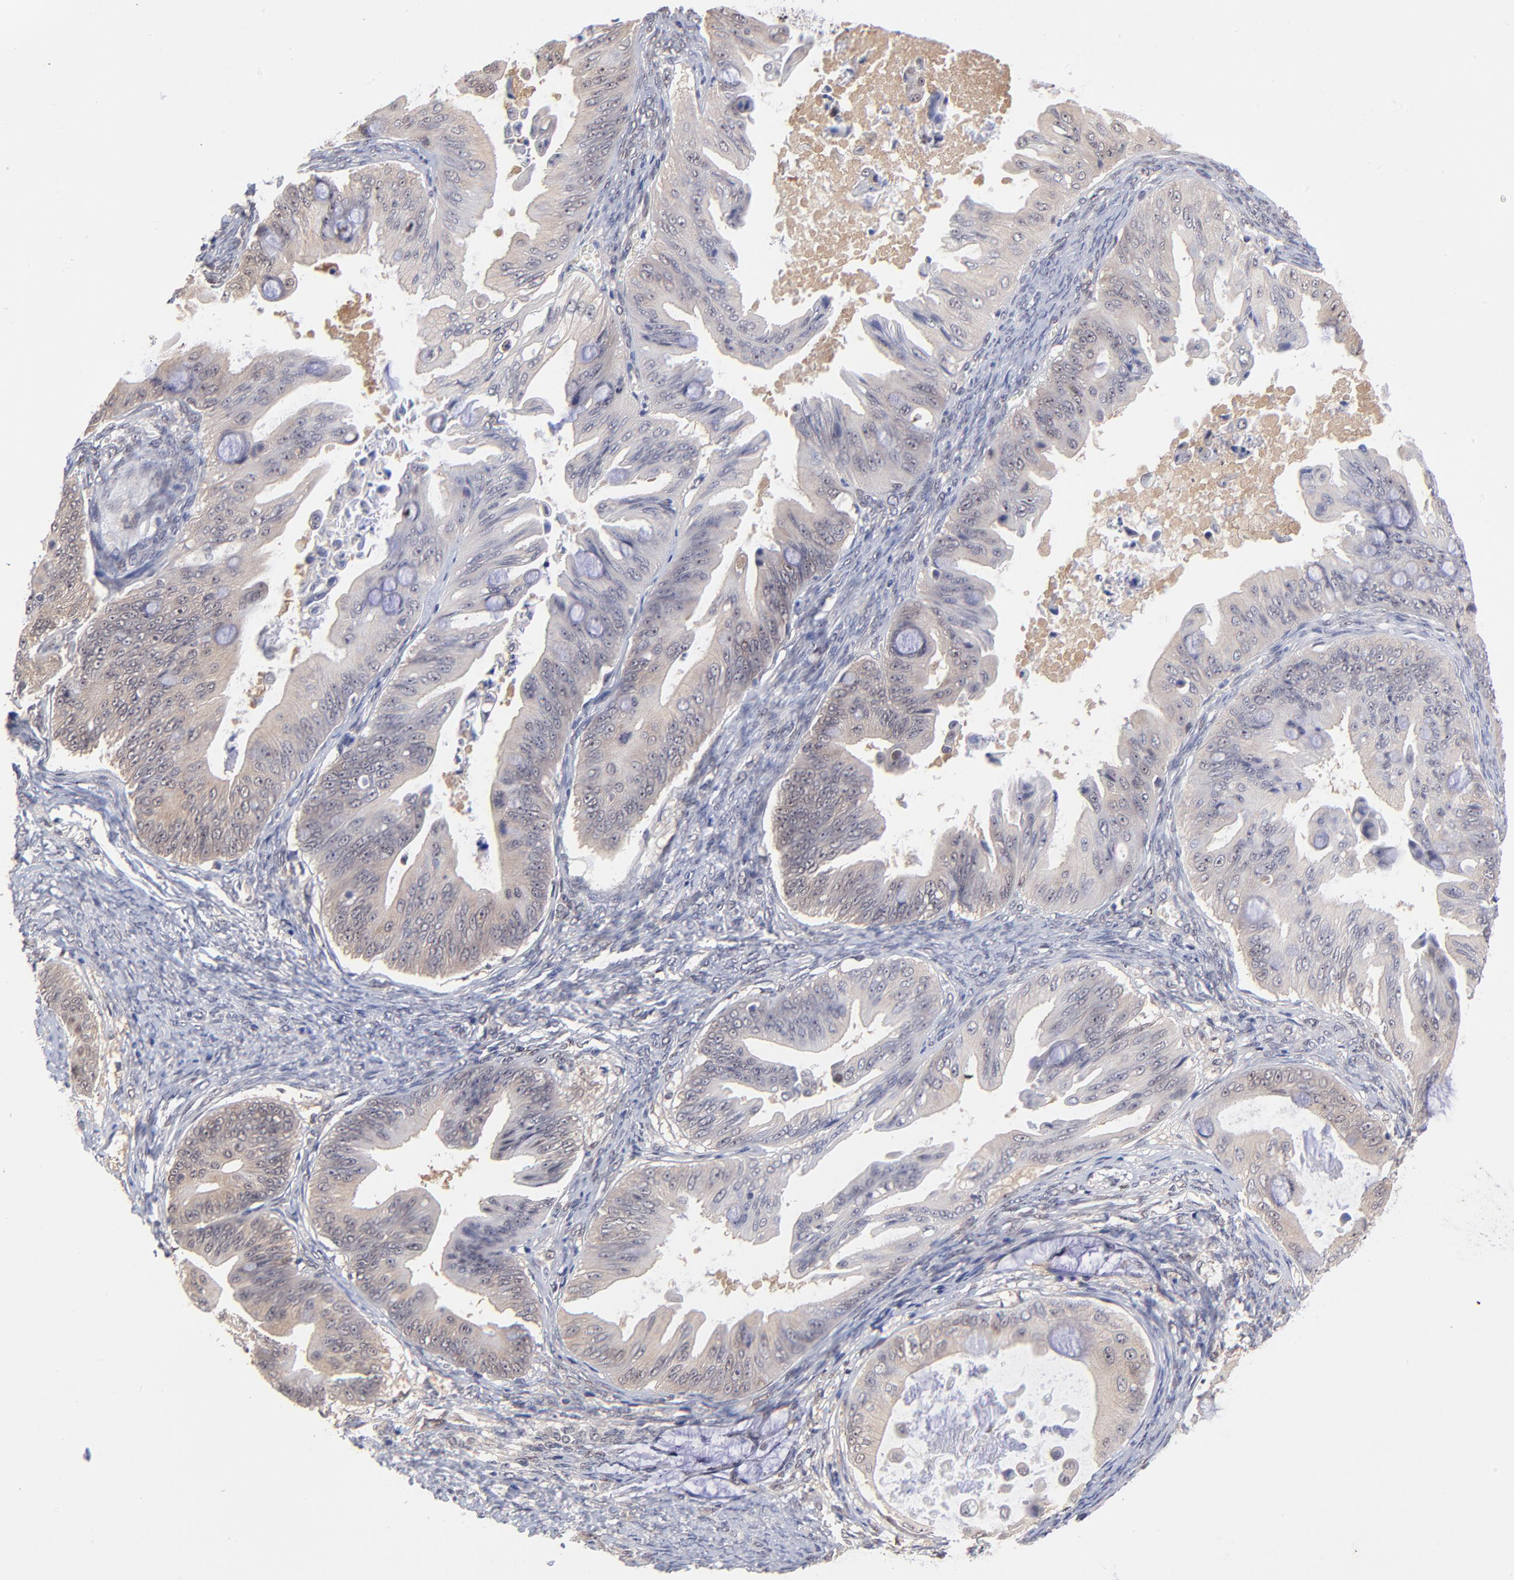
{"staining": {"intensity": "moderate", "quantity": ">75%", "location": "cytoplasmic/membranous"}, "tissue": "ovarian cancer", "cell_type": "Tumor cells", "image_type": "cancer", "snomed": [{"axis": "morphology", "description": "Cystadenocarcinoma, mucinous, NOS"}, {"axis": "topography", "description": "Ovary"}], "caption": "Ovarian cancer tissue exhibits moderate cytoplasmic/membranous expression in about >75% of tumor cells, visualized by immunohistochemistry.", "gene": "UBE2E3", "patient": {"sex": "female", "age": 37}}